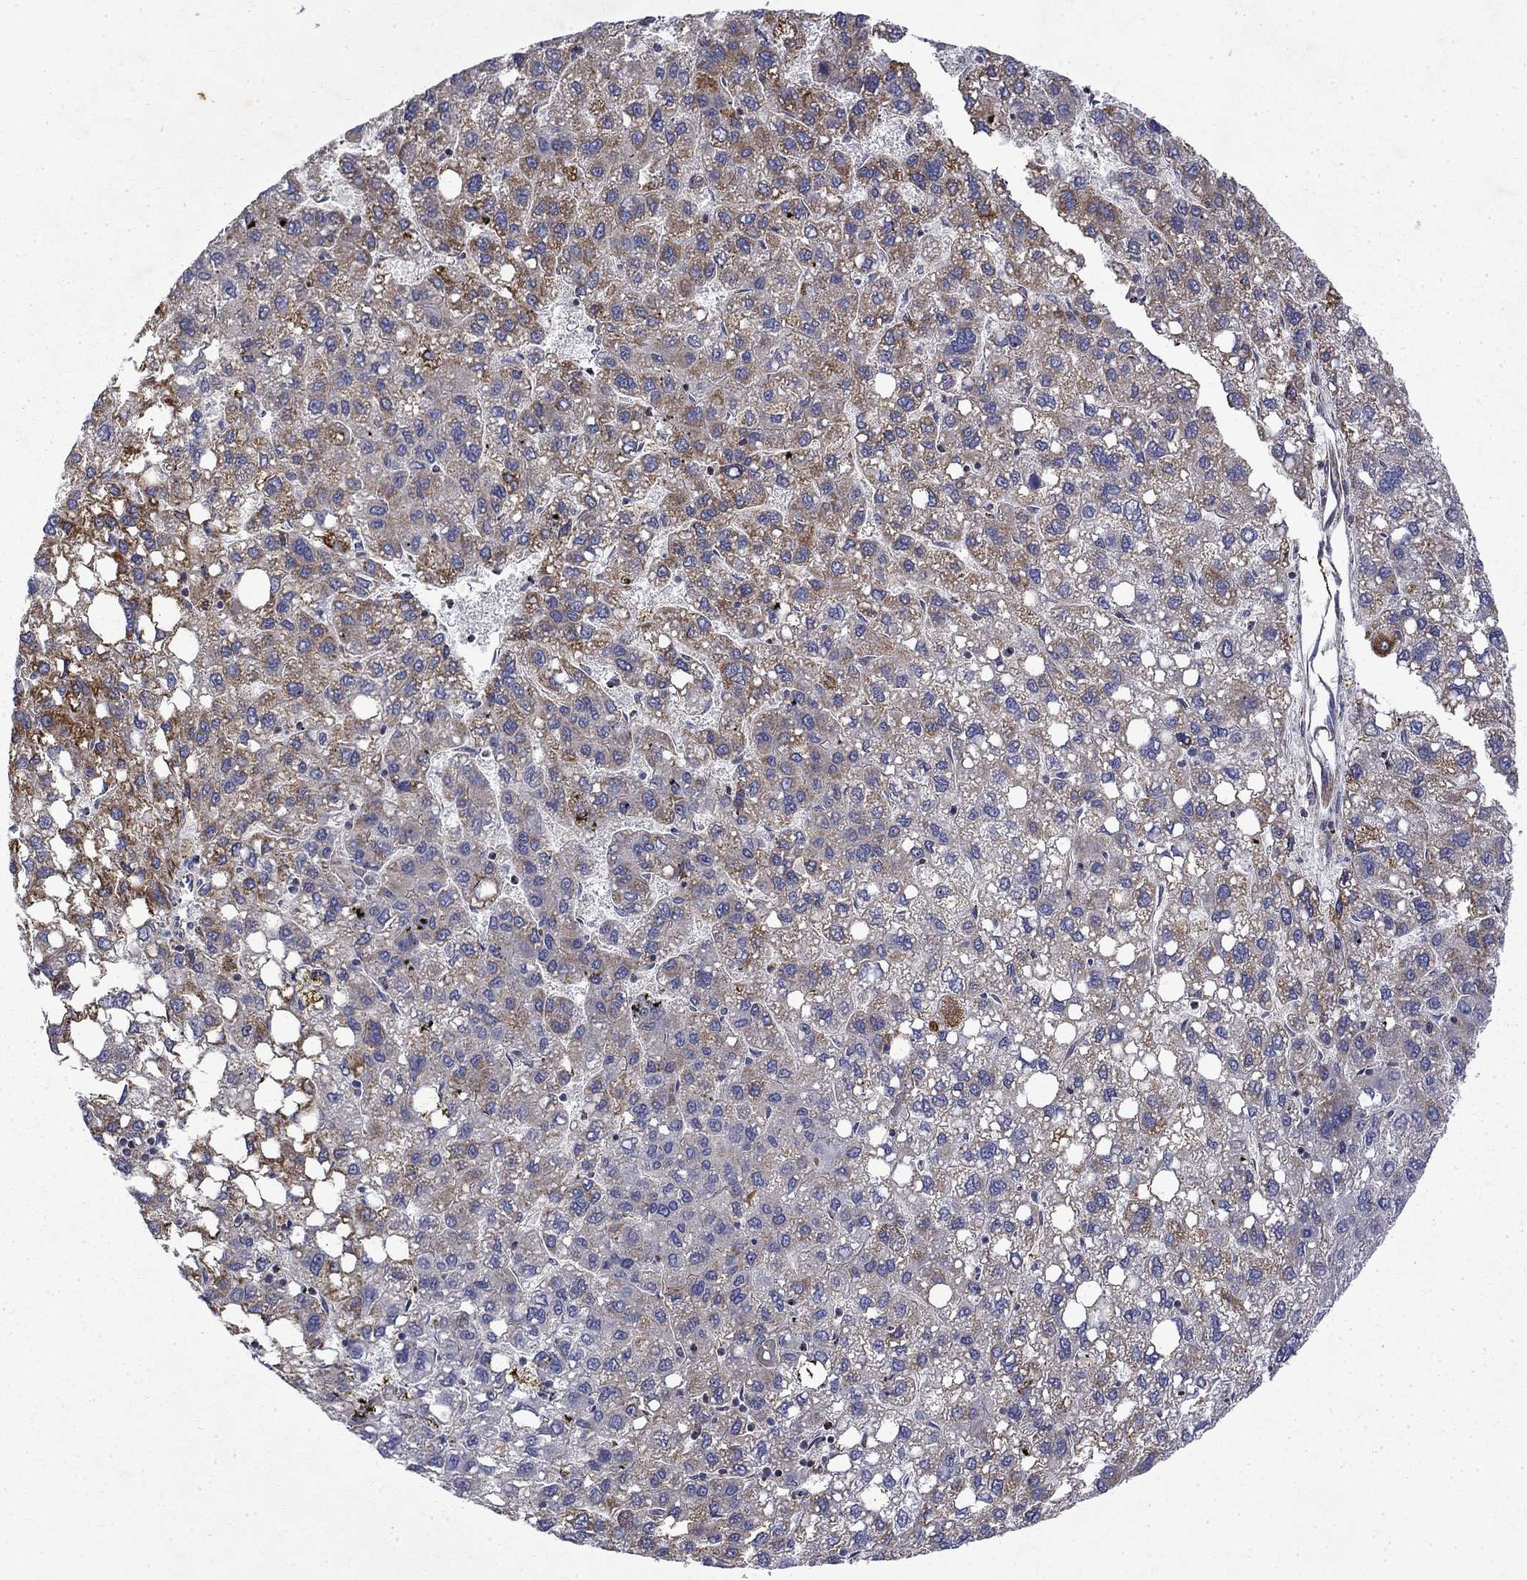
{"staining": {"intensity": "moderate", "quantity": "25%-75%", "location": "cytoplasmic/membranous"}, "tissue": "liver cancer", "cell_type": "Tumor cells", "image_type": "cancer", "snomed": [{"axis": "morphology", "description": "Carcinoma, Hepatocellular, NOS"}, {"axis": "topography", "description": "Liver"}], "caption": "This is a photomicrograph of immunohistochemistry (IHC) staining of liver hepatocellular carcinoma, which shows moderate staining in the cytoplasmic/membranous of tumor cells.", "gene": "PCBP3", "patient": {"sex": "female", "age": 82}}